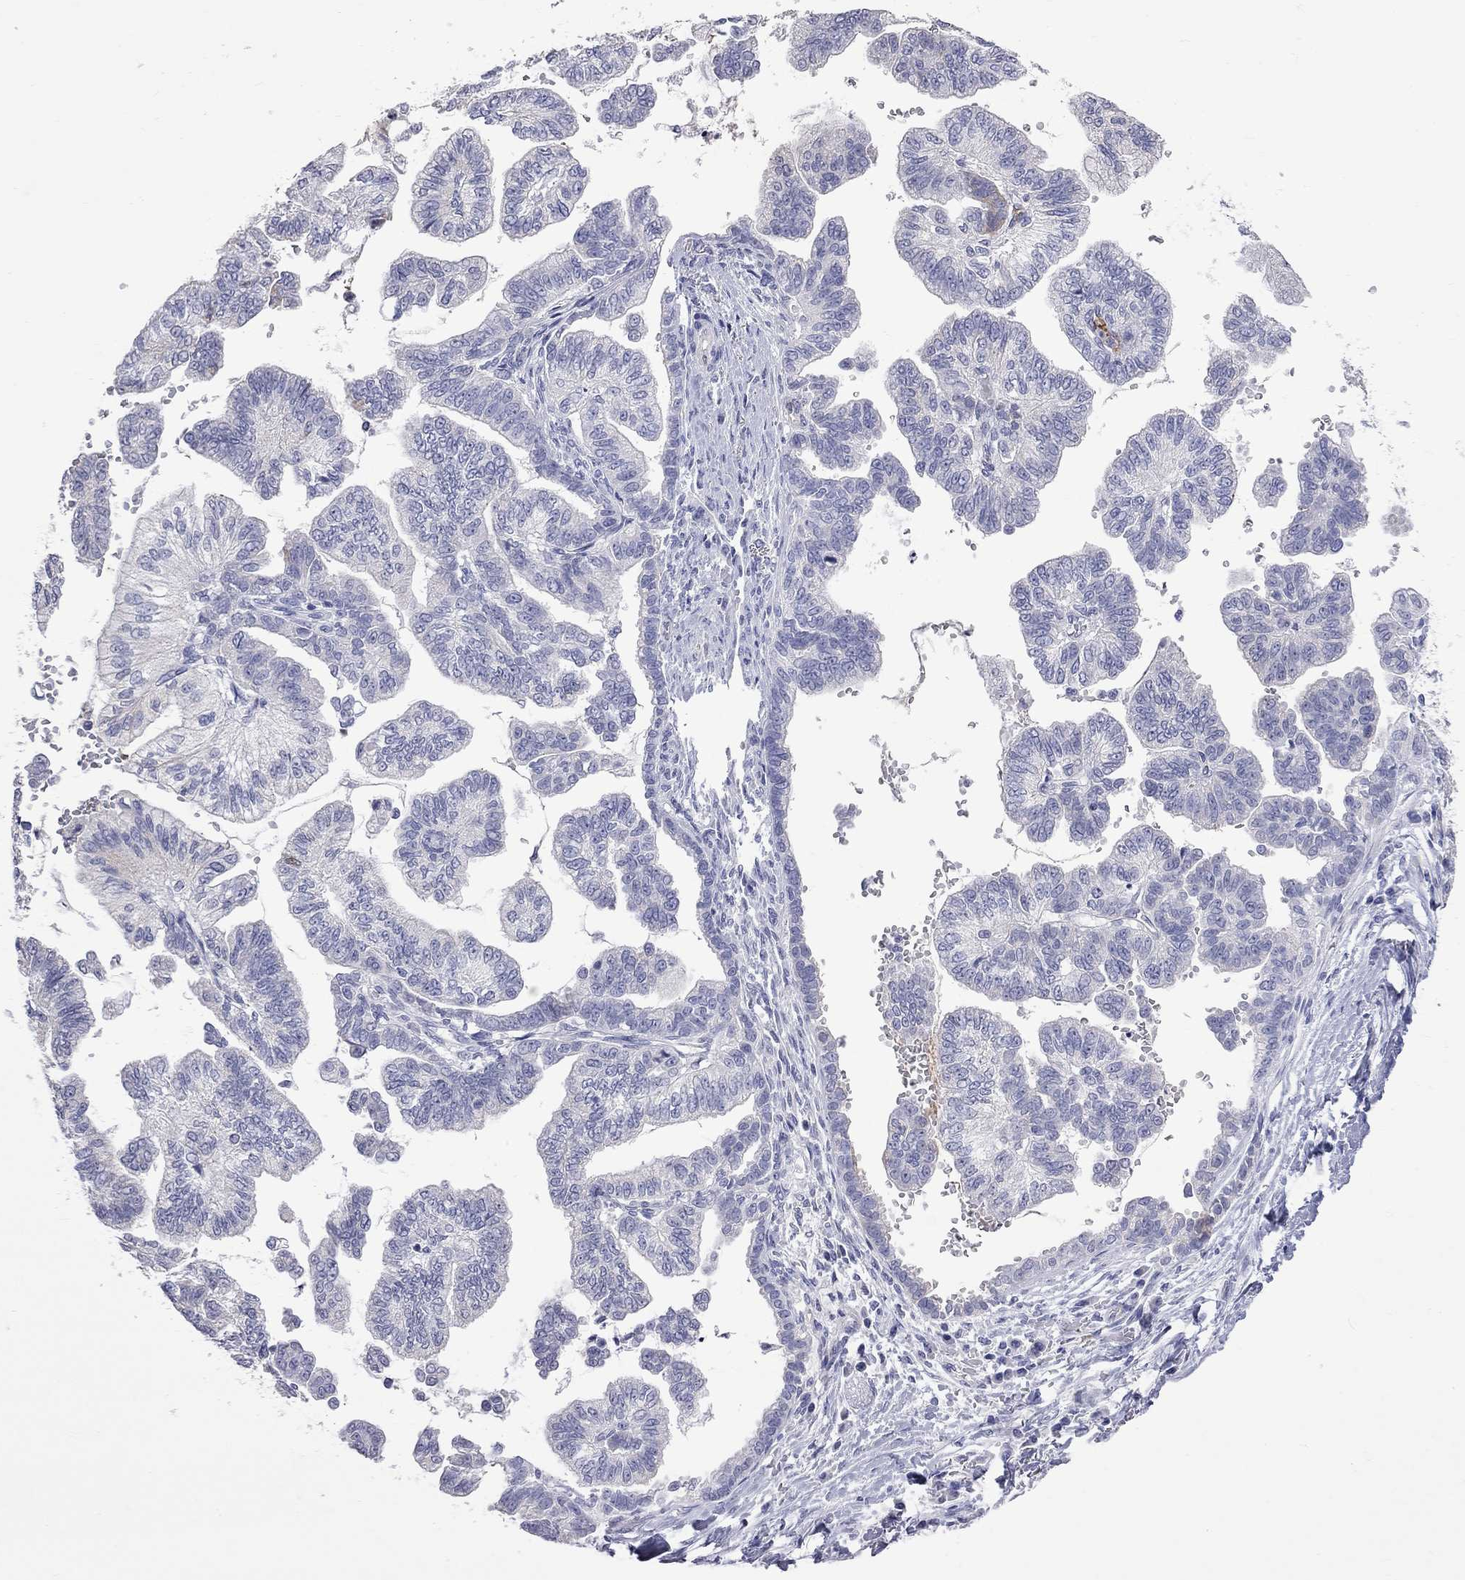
{"staining": {"intensity": "negative", "quantity": "none", "location": "none"}, "tissue": "stomach cancer", "cell_type": "Tumor cells", "image_type": "cancer", "snomed": [{"axis": "morphology", "description": "Adenocarcinoma, NOS"}, {"axis": "topography", "description": "Stomach"}], "caption": "Stomach adenocarcinoma was stained to show a protein in brown. There is no significant staining in tumor cells.", "gene": "KCND2", "patient": {"sex": "male", "age": 83}}